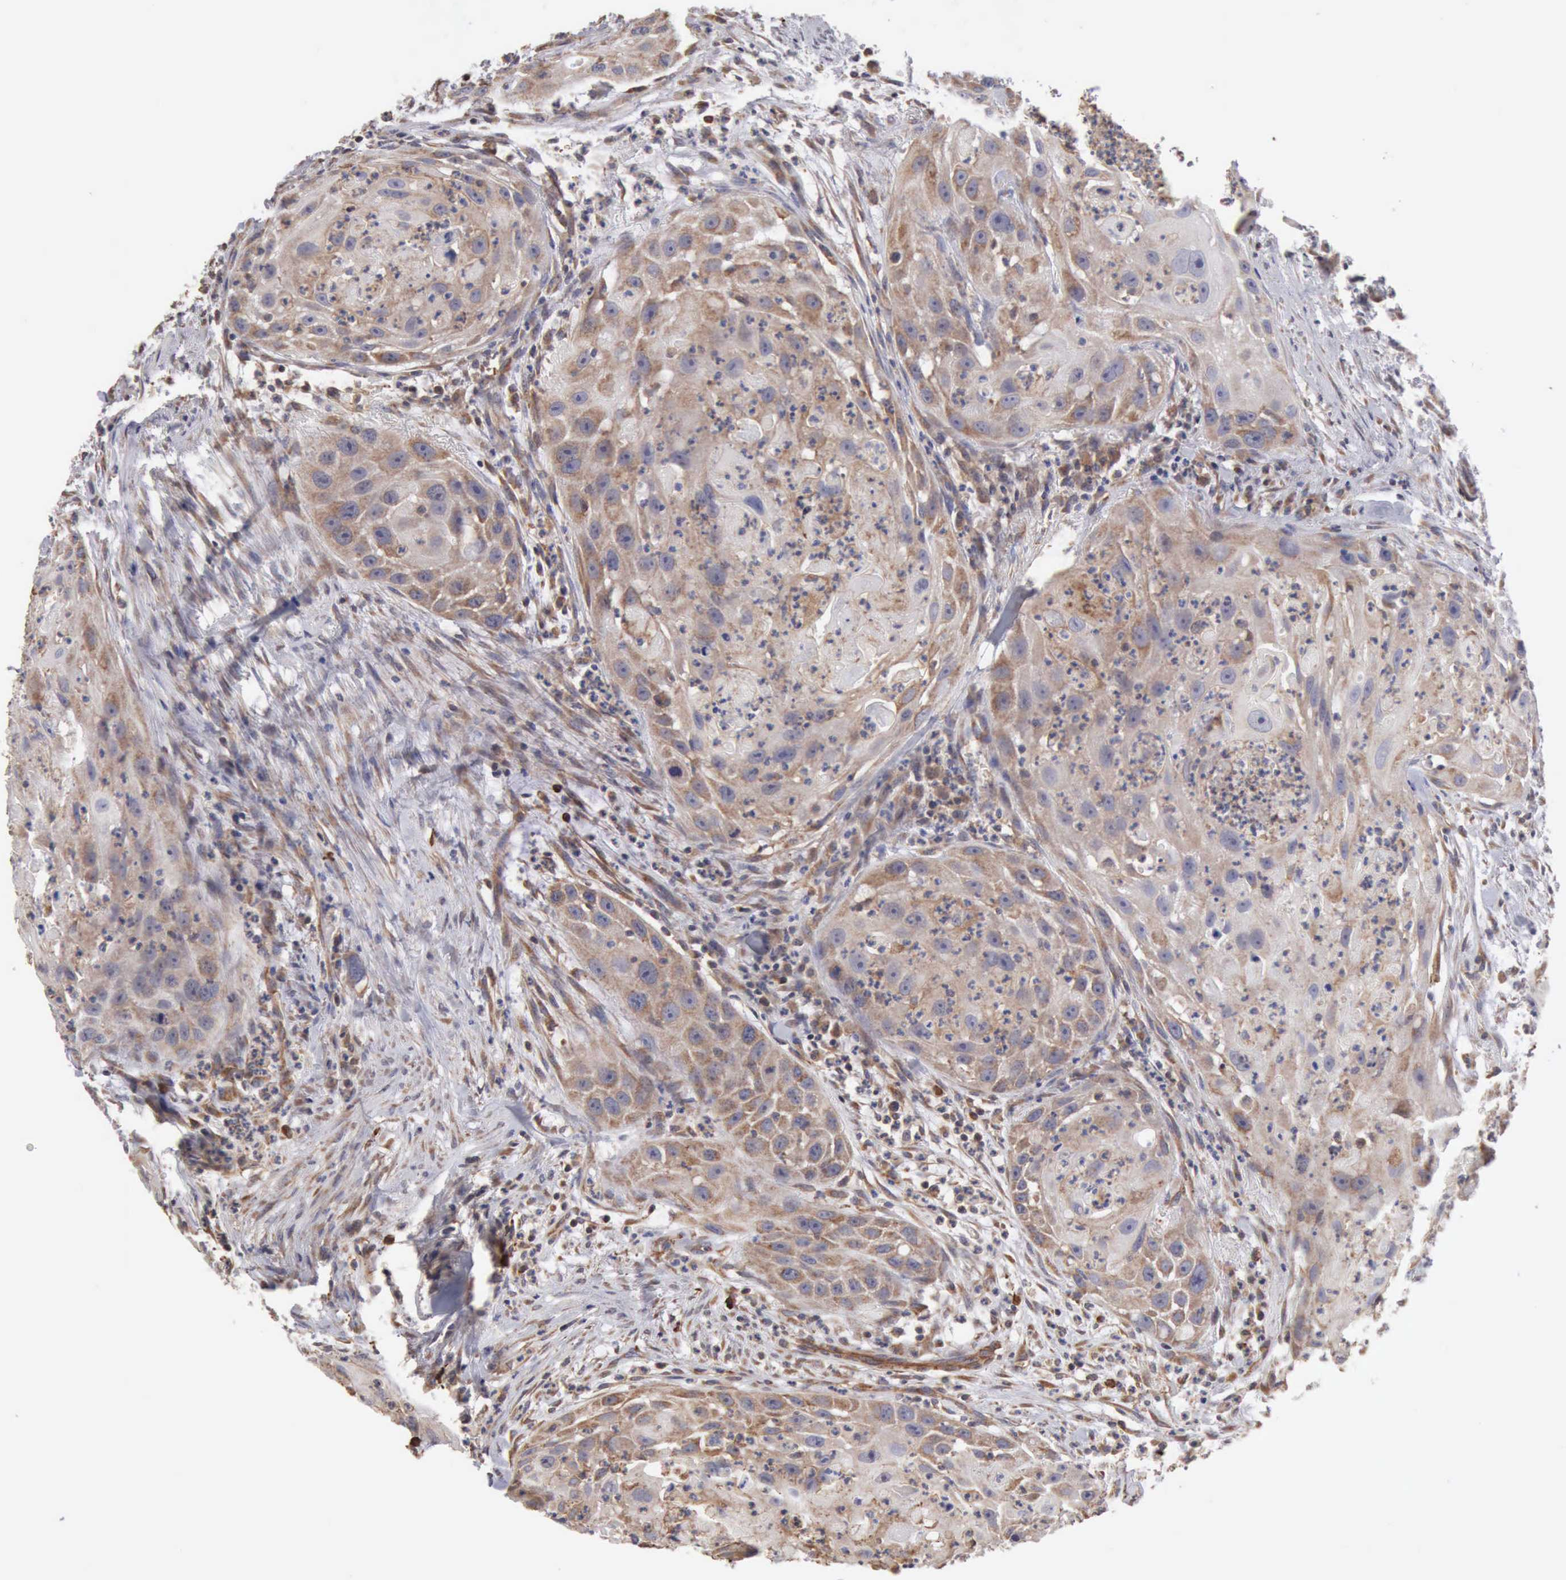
{"staining": {"intensity": "weak", "quantity": "25%-75%", "location": "cytoplasmic/membranous"}, "tissue": "head and neck cancer", "cell_type": "Tumor cells", "image_type": "cancer", "snomed": [{"axis": "morphology", "description": "Squamous cell carcinoma, NOS"}, {"axis": "topography", "description": "Head-Neck"}], "caption": "Protein expression analysis of squamous cell carcinoma (head and neck) displays weak cytoplasmic/membranous expression in about 25%-75% of tumor cells. The staining was performed using DAB (3,3'-diaminobenzidine), with brown indicating positive protein expression. Nuclei are stained blue with hematoxylin.", "gene": "GPR101", "patient": {"sex": "male", "age": 64}}